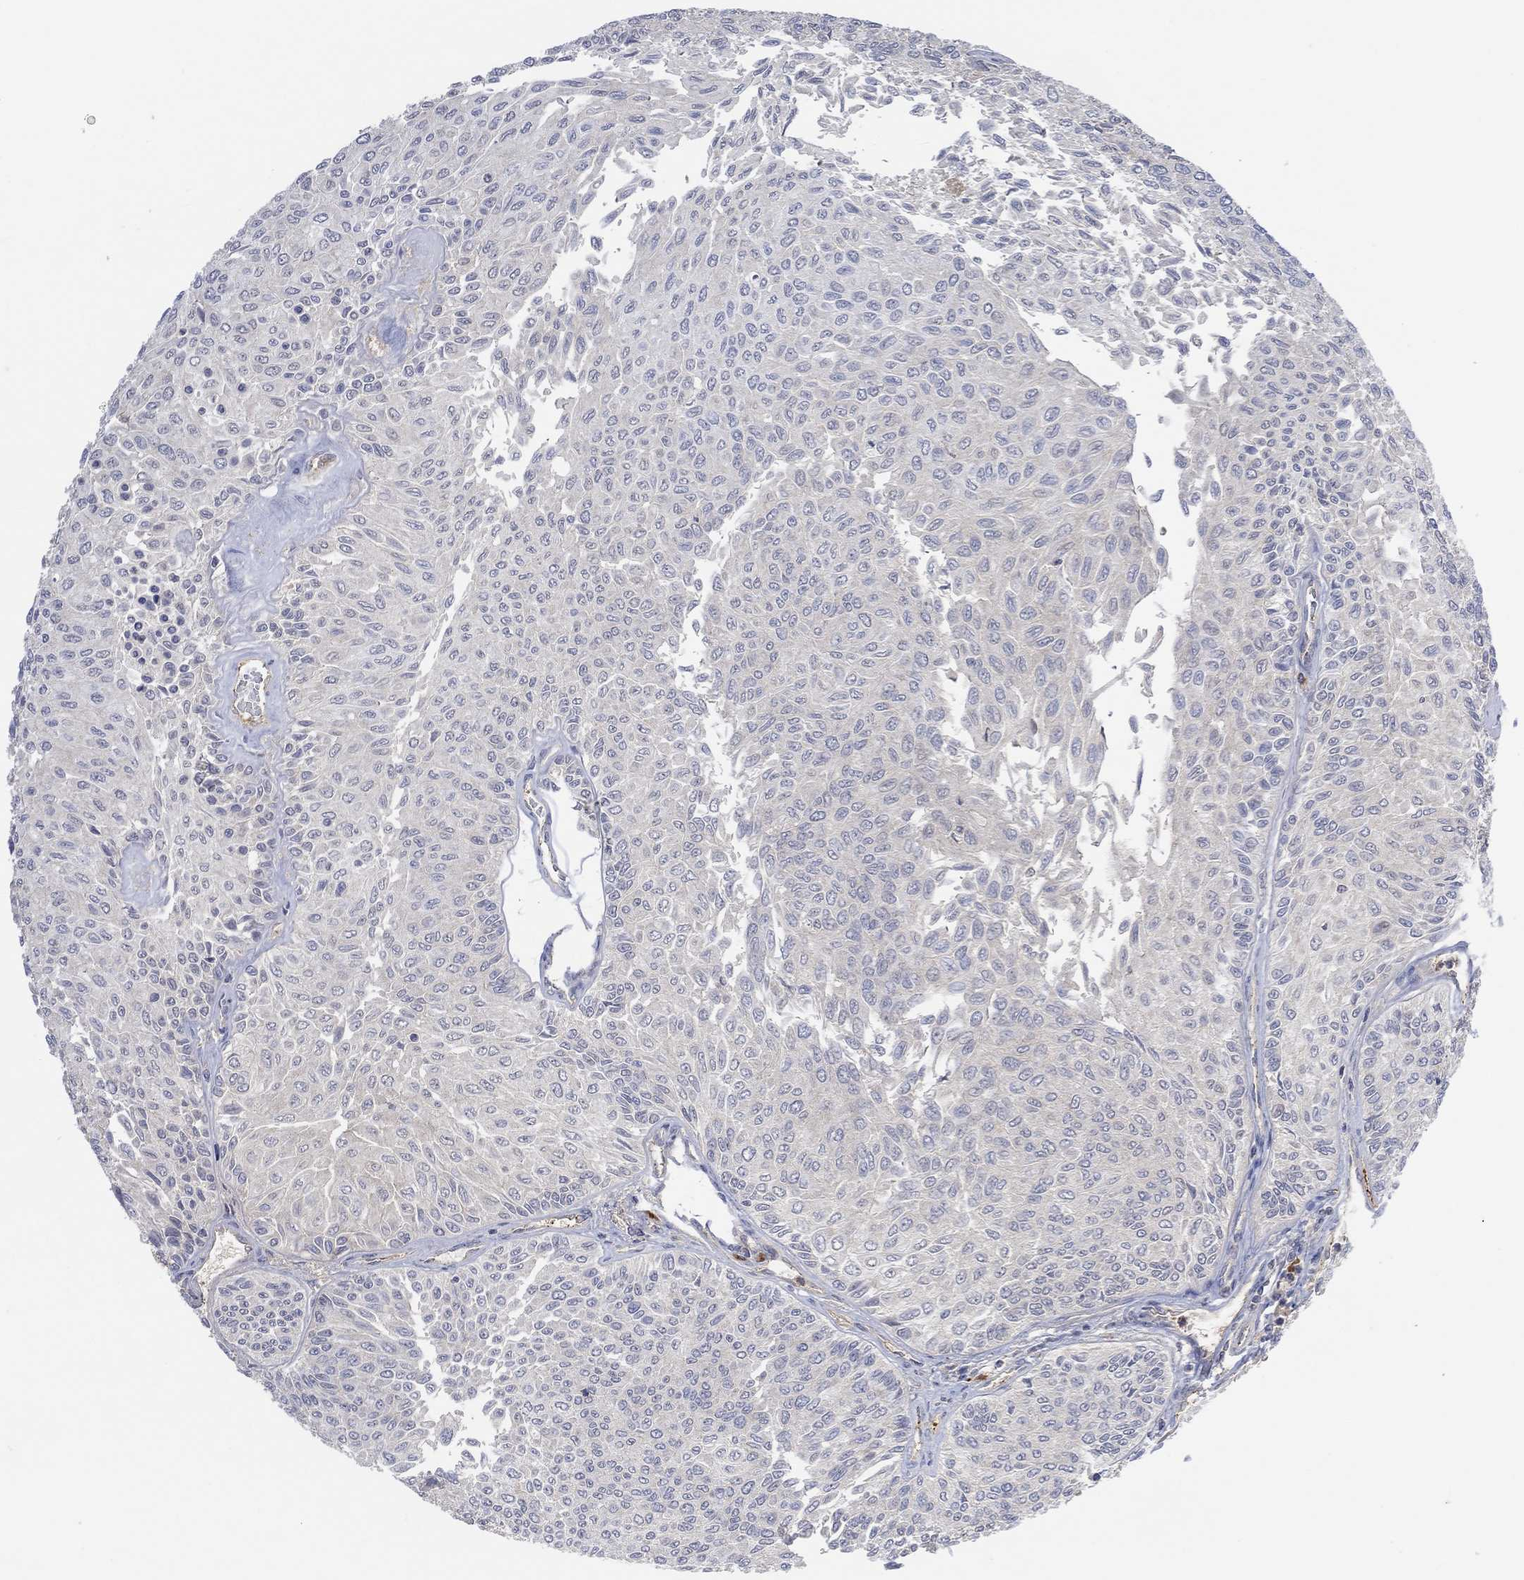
{"staining": {"intensity": "negative", "quantity": "none", "location": "none"}, "tissue": "urothelial cancer", "cell_type": "Tumor cells", "image_type": "cancer", "snomed": [{"axis": "morphology", "description": "Urothelial carcinoma, Low grade"}, {"axis": "topography", "description": "Ureter, NOS"}, {"axis": "topography", "description": "Urinary bladder"}], "caption": "The image demonstrates no staining of tumor cells in urothelial carcinoma (low-grade).", "gene": "MSTN", "patient": {"sex": "male", "age": 78}}